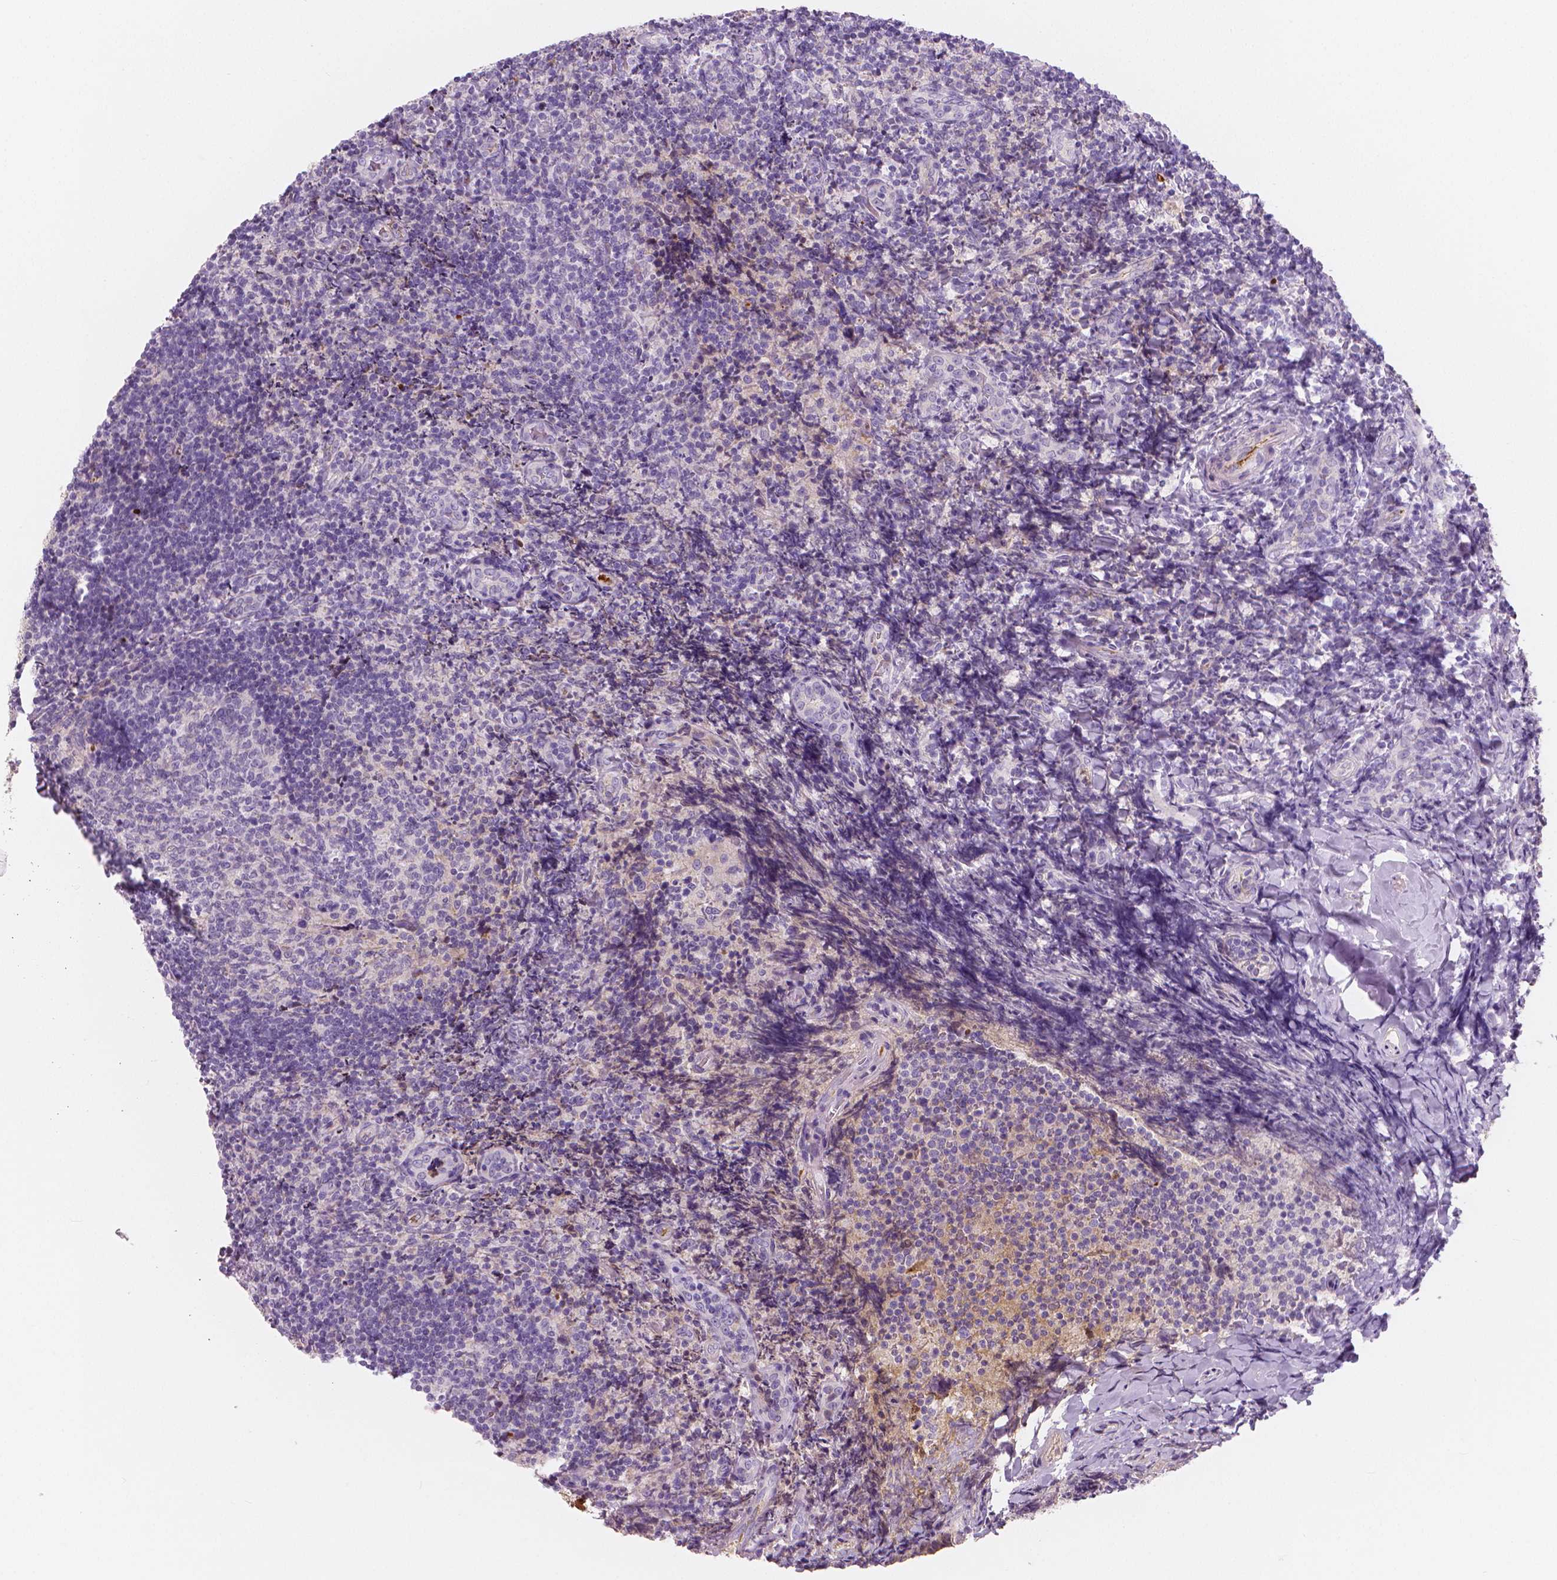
{"staining": {"intensity": "negative", "quantity": "none", "location": "none"}, "tissue": "tonsil", "cell_type": "Germinal center cells", "image_type": "normal", "snomed": [{"axis": "morphology", "description": "Normal tissue, NOS"}, {"axis": "topography", "description": "Tonsil"}], "caption": "Tonsil was stained to show a protein in brown. There is no significant positivity in germinal center cells.", "gene": "APOA4", "patient": {"sex": "female", "age": 10}}